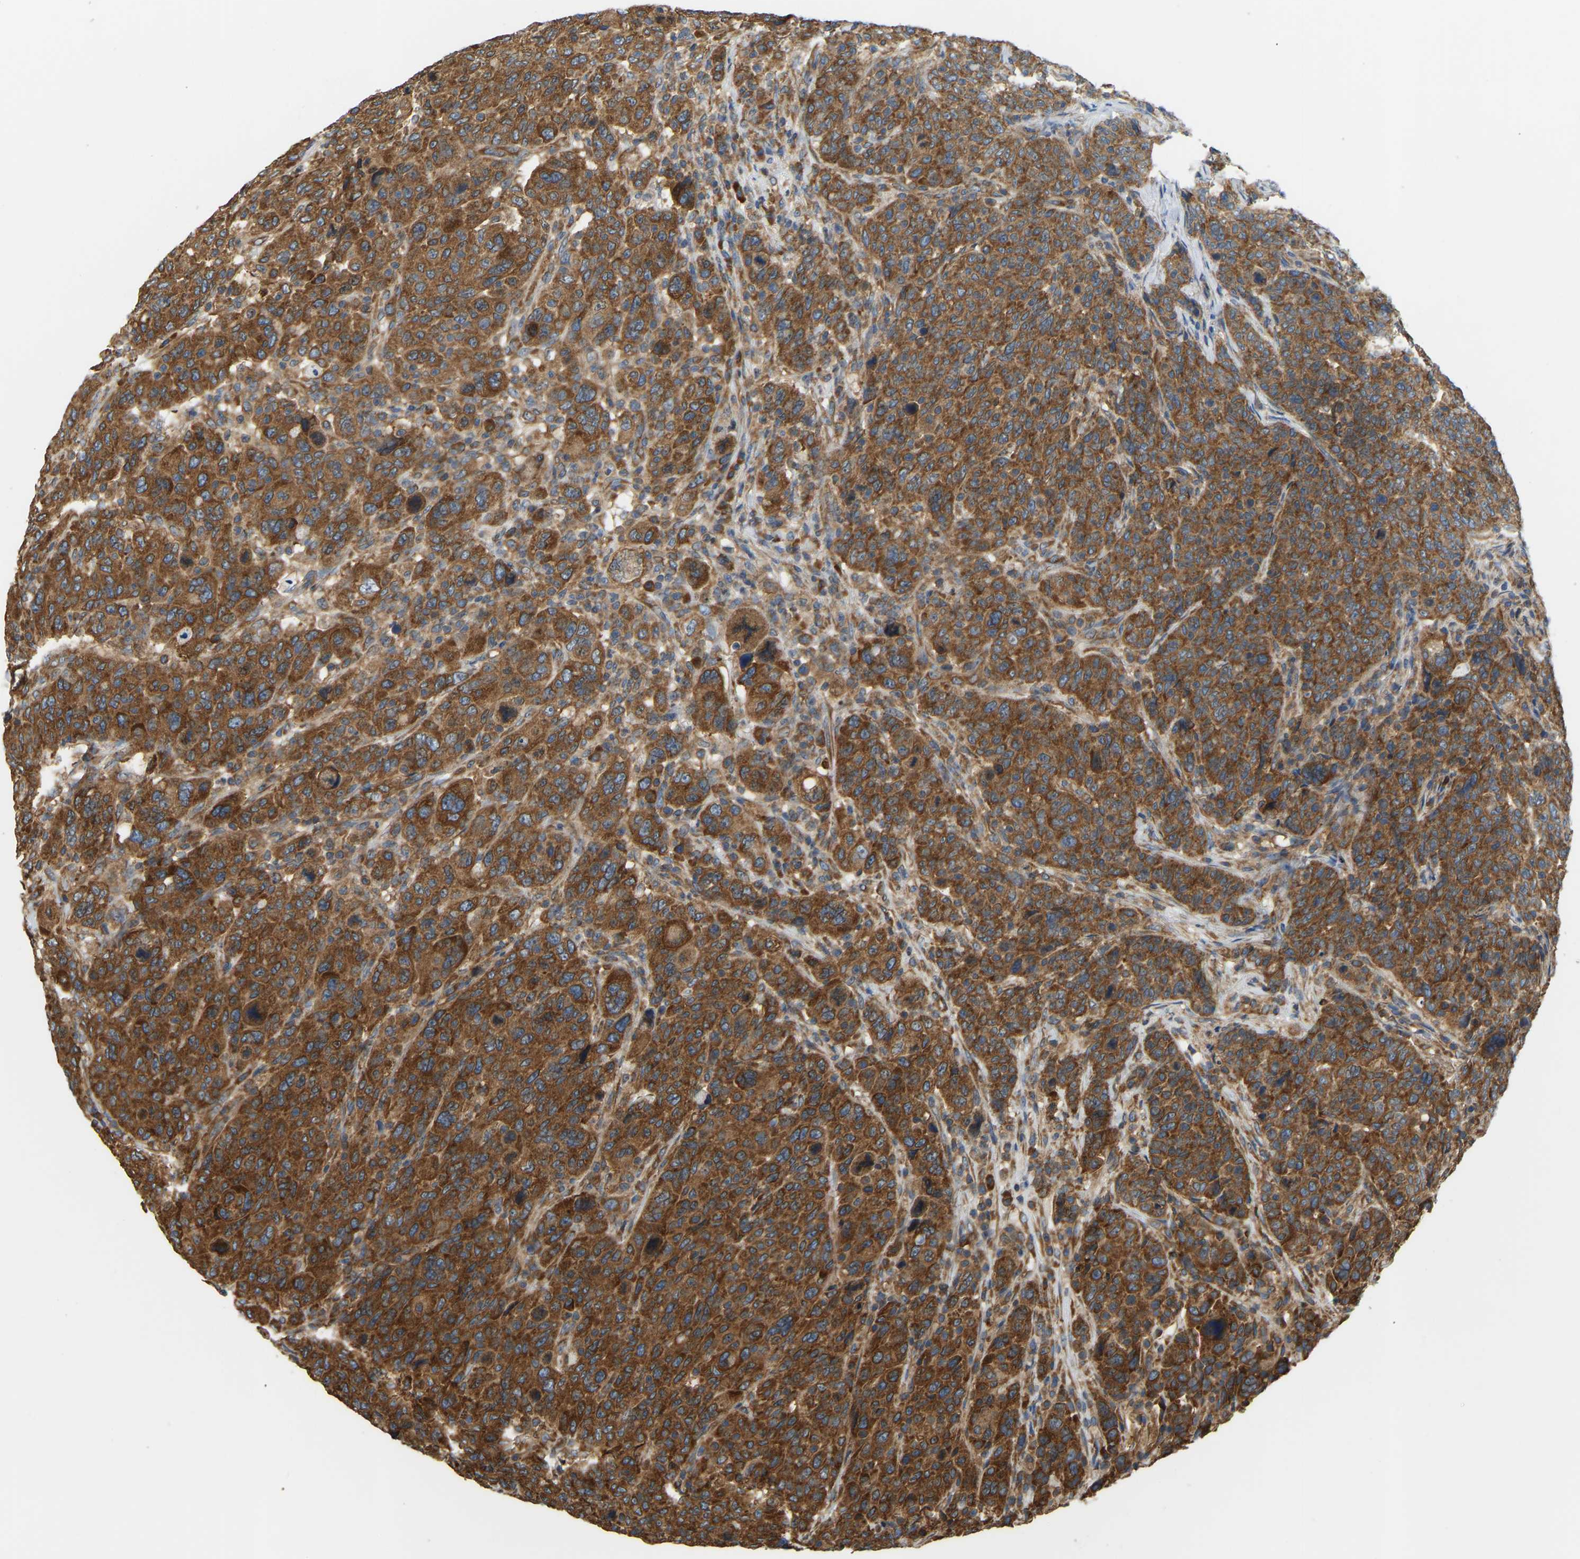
{"staining": {"intensity": "strong", "quantity": ">75%", "location": "cytoplasmic/membranous"}, "tissue": "breast cancer", "cell_type": "Tumor cells", "image_type": "cancer", "snomed": [{"axis": "morphology", "description": "Duct carcinoma"}, {"axis": "topography", "description": "Breast"}], "caption": "Protein expression analysis of breast cancer (invasive ductal carcinoma) shows strong cytoplasmic/membranous staining in approximately >75% of tumor cells.", "gene": "RPS6KB2", "patient": {"sex": "female", "age": 37}}